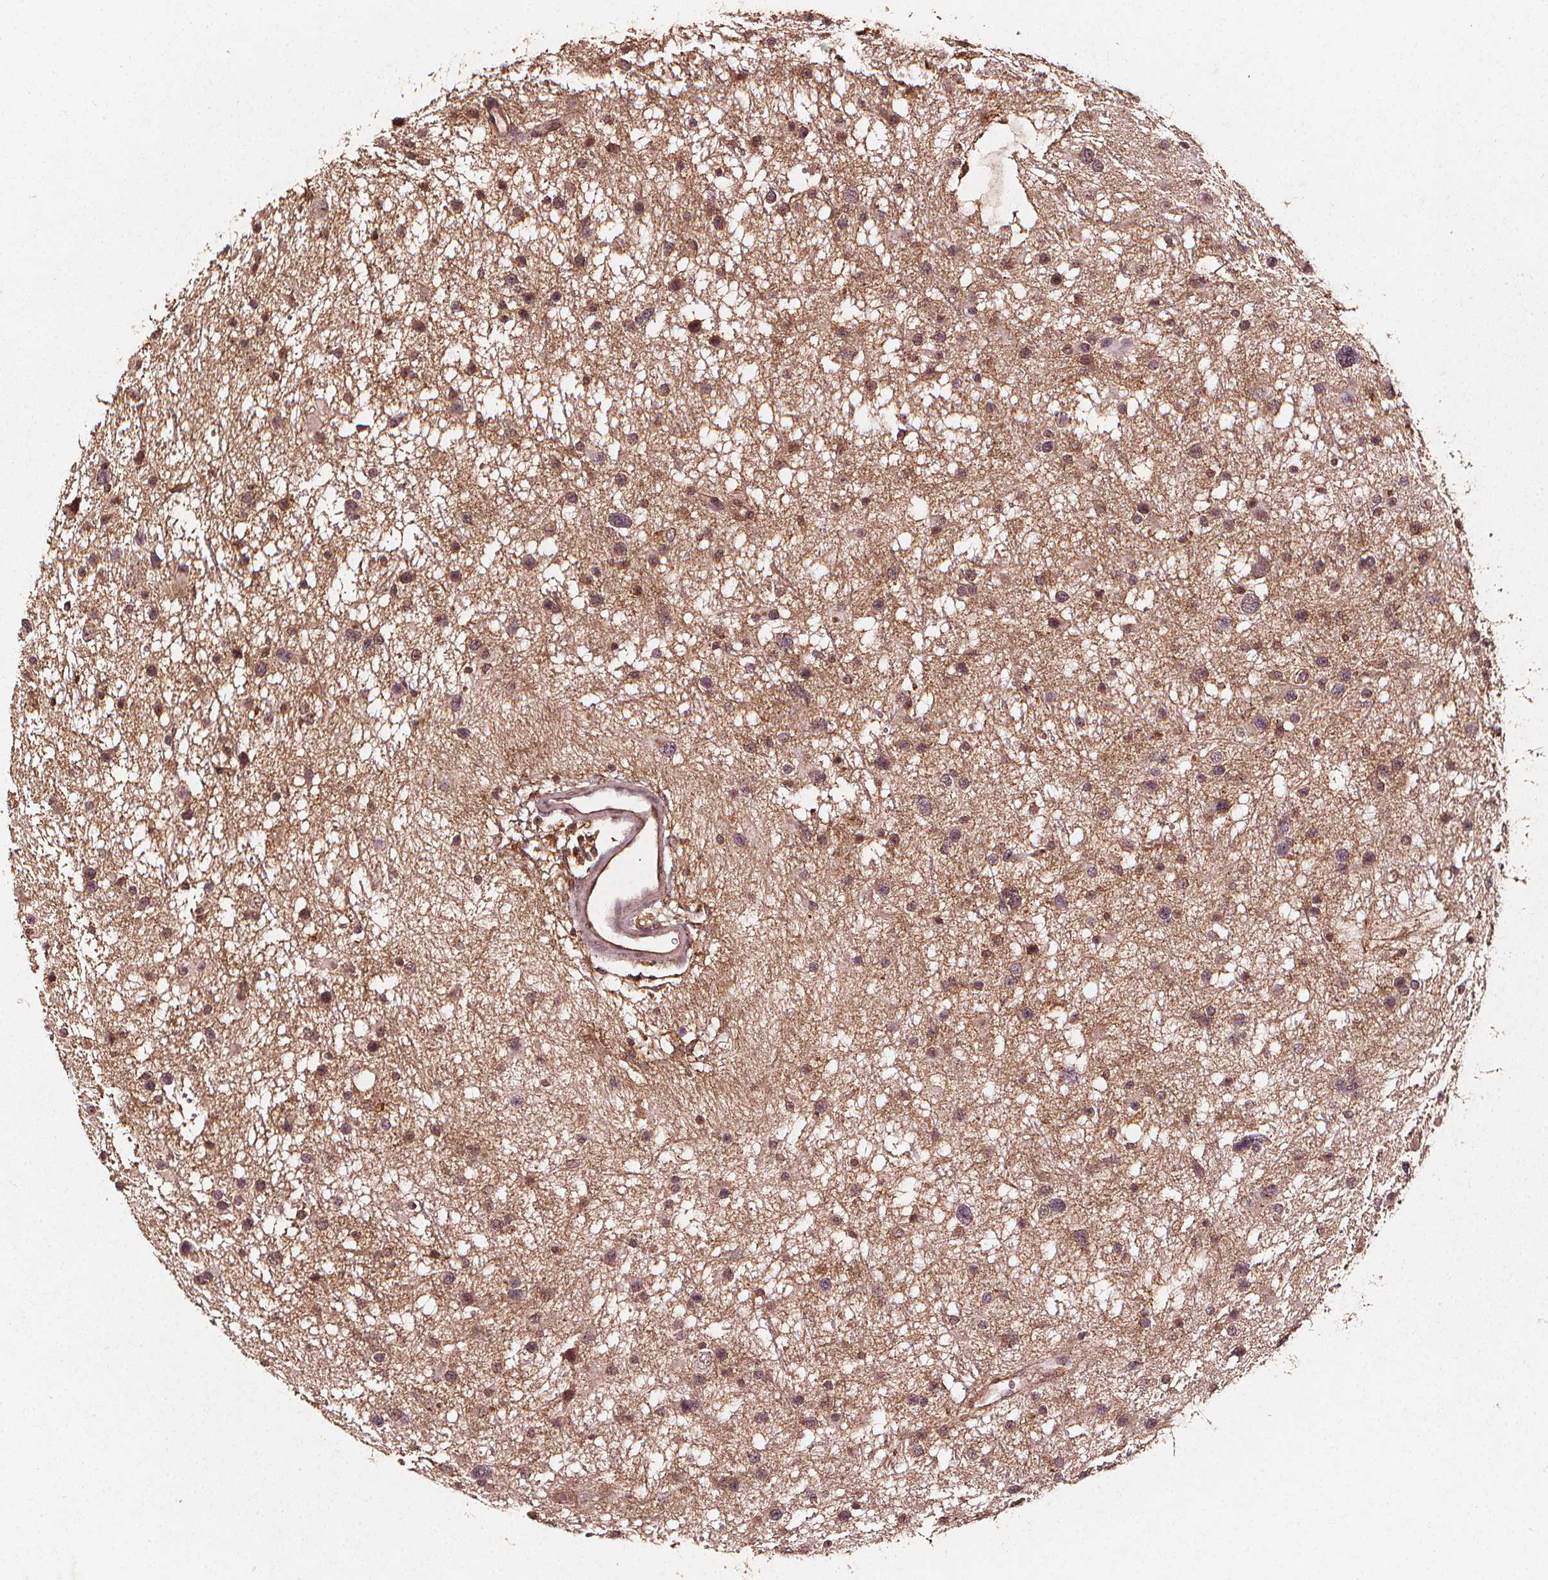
{"staining": {"intensity": "moderate", "quantity": "25%-75%", "location": "cytoplasmic/membranous"}, "tissue": "glioma", "cell_type": "Tumor cells", "image_type": "cancer", "snomed": [{"axis": "morphology", "description": "Glioma, malignant, Low grade"}, {"axis": "topography", "description": "Brain"}], "caption": "This is an image of immunohistochemistry staining of glioma, which shows moderate expression in the cytoplasmic/membranous of tumor cells.", "gene": "ABCA1", "patient": {"sex": "female", "age": 32}}